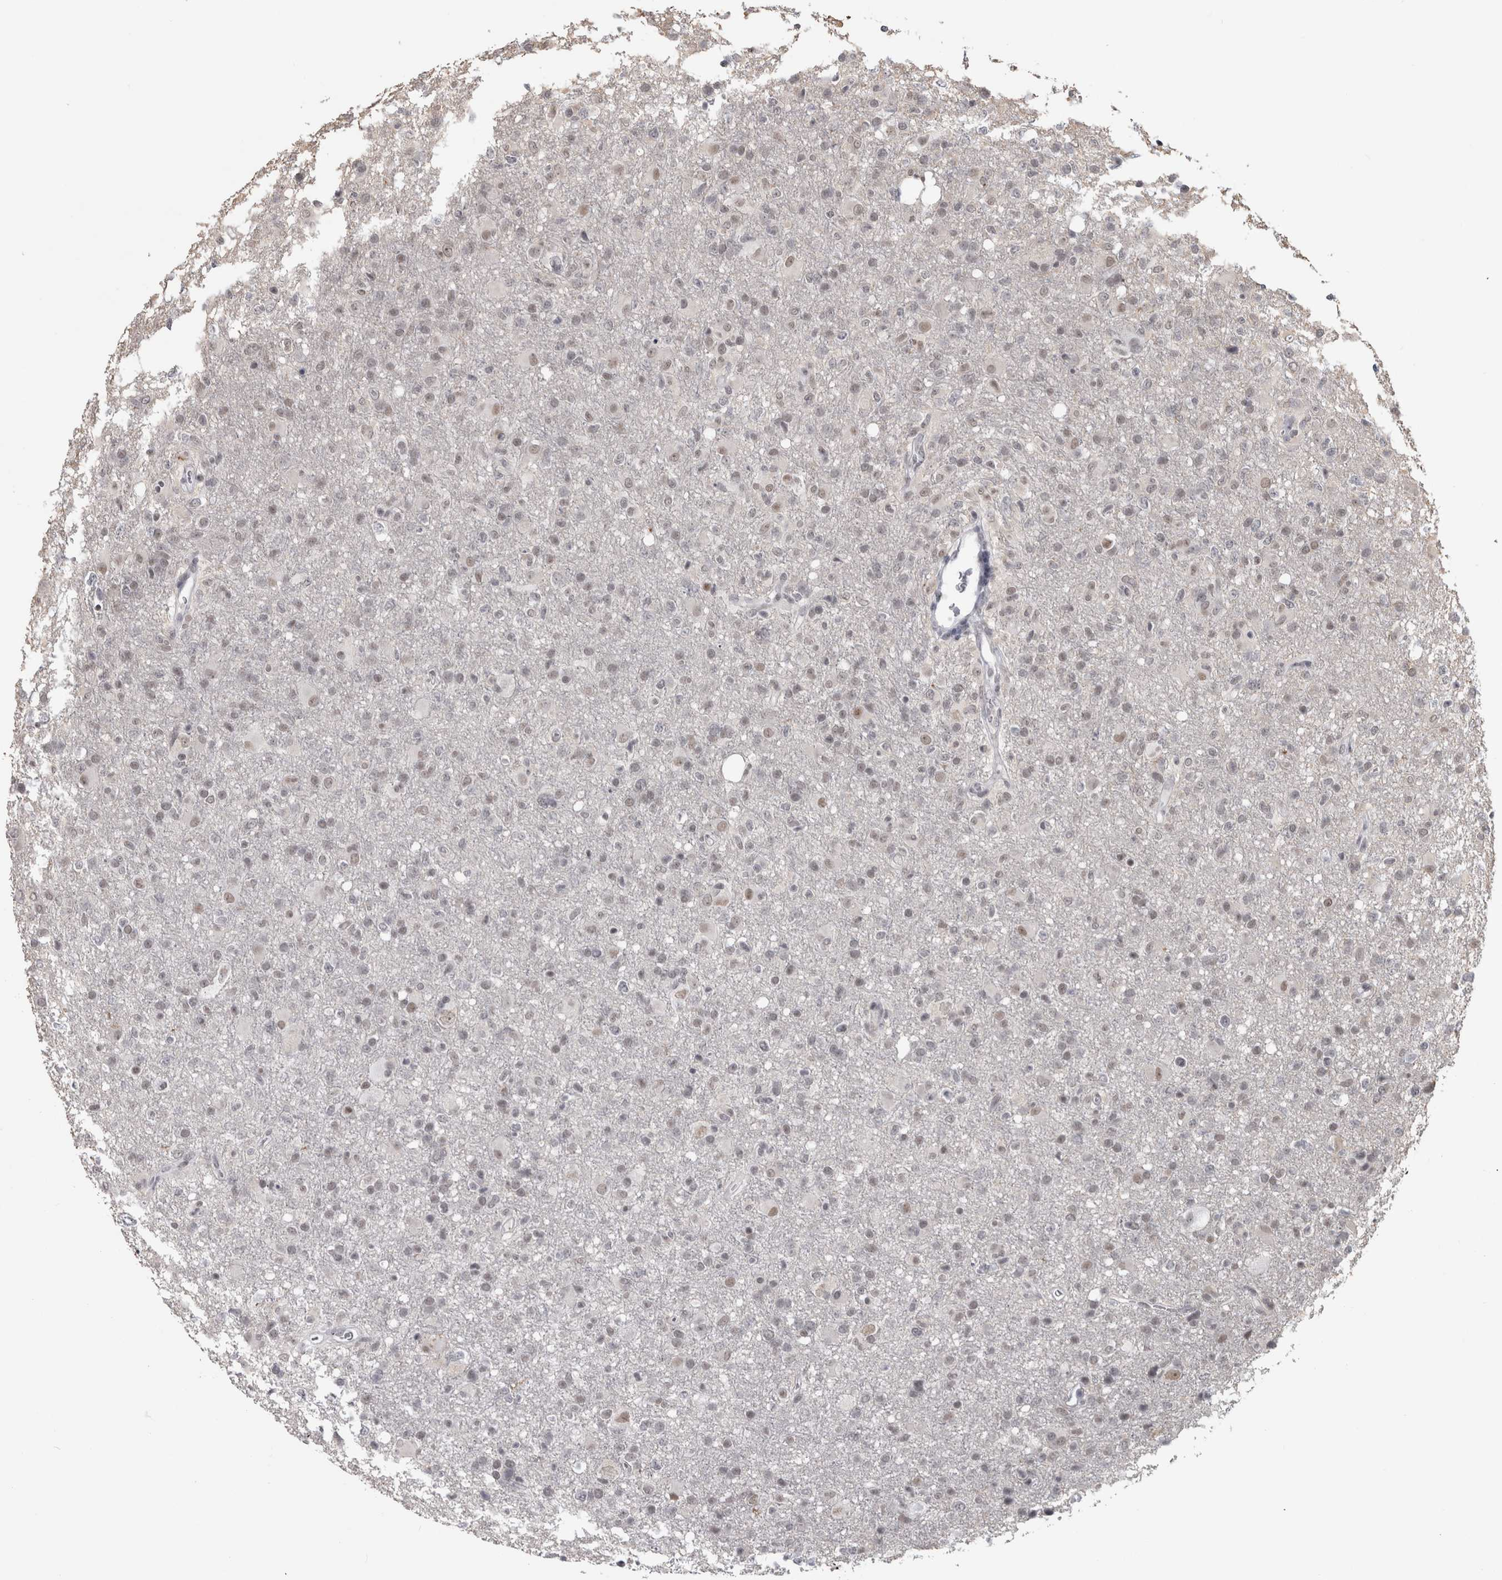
{"staining": {"intensity": "weak", "quantity": "25%-75%", "location": "nuclear"}, "tissue": "glioma", "cell_type": "Tumor cells", "image_type": "cancer", "snomed": [{"axis": "morphology", "description": "Glioma, malignant, High grade"}, {"axis": "topography", "description": "Brain"}], "caption": "Immunohistochemistry (IHC) of human glioma reveals low levels of weak nuclear positivity in approximately 25%-75% of tumor cells. (Stains: DAB in brown, nuclei in blue, Microscopy: brightfield microscopy at high magnification).", "gene": "ARID4B", "patient": {"sex": "female", "age": 57}}